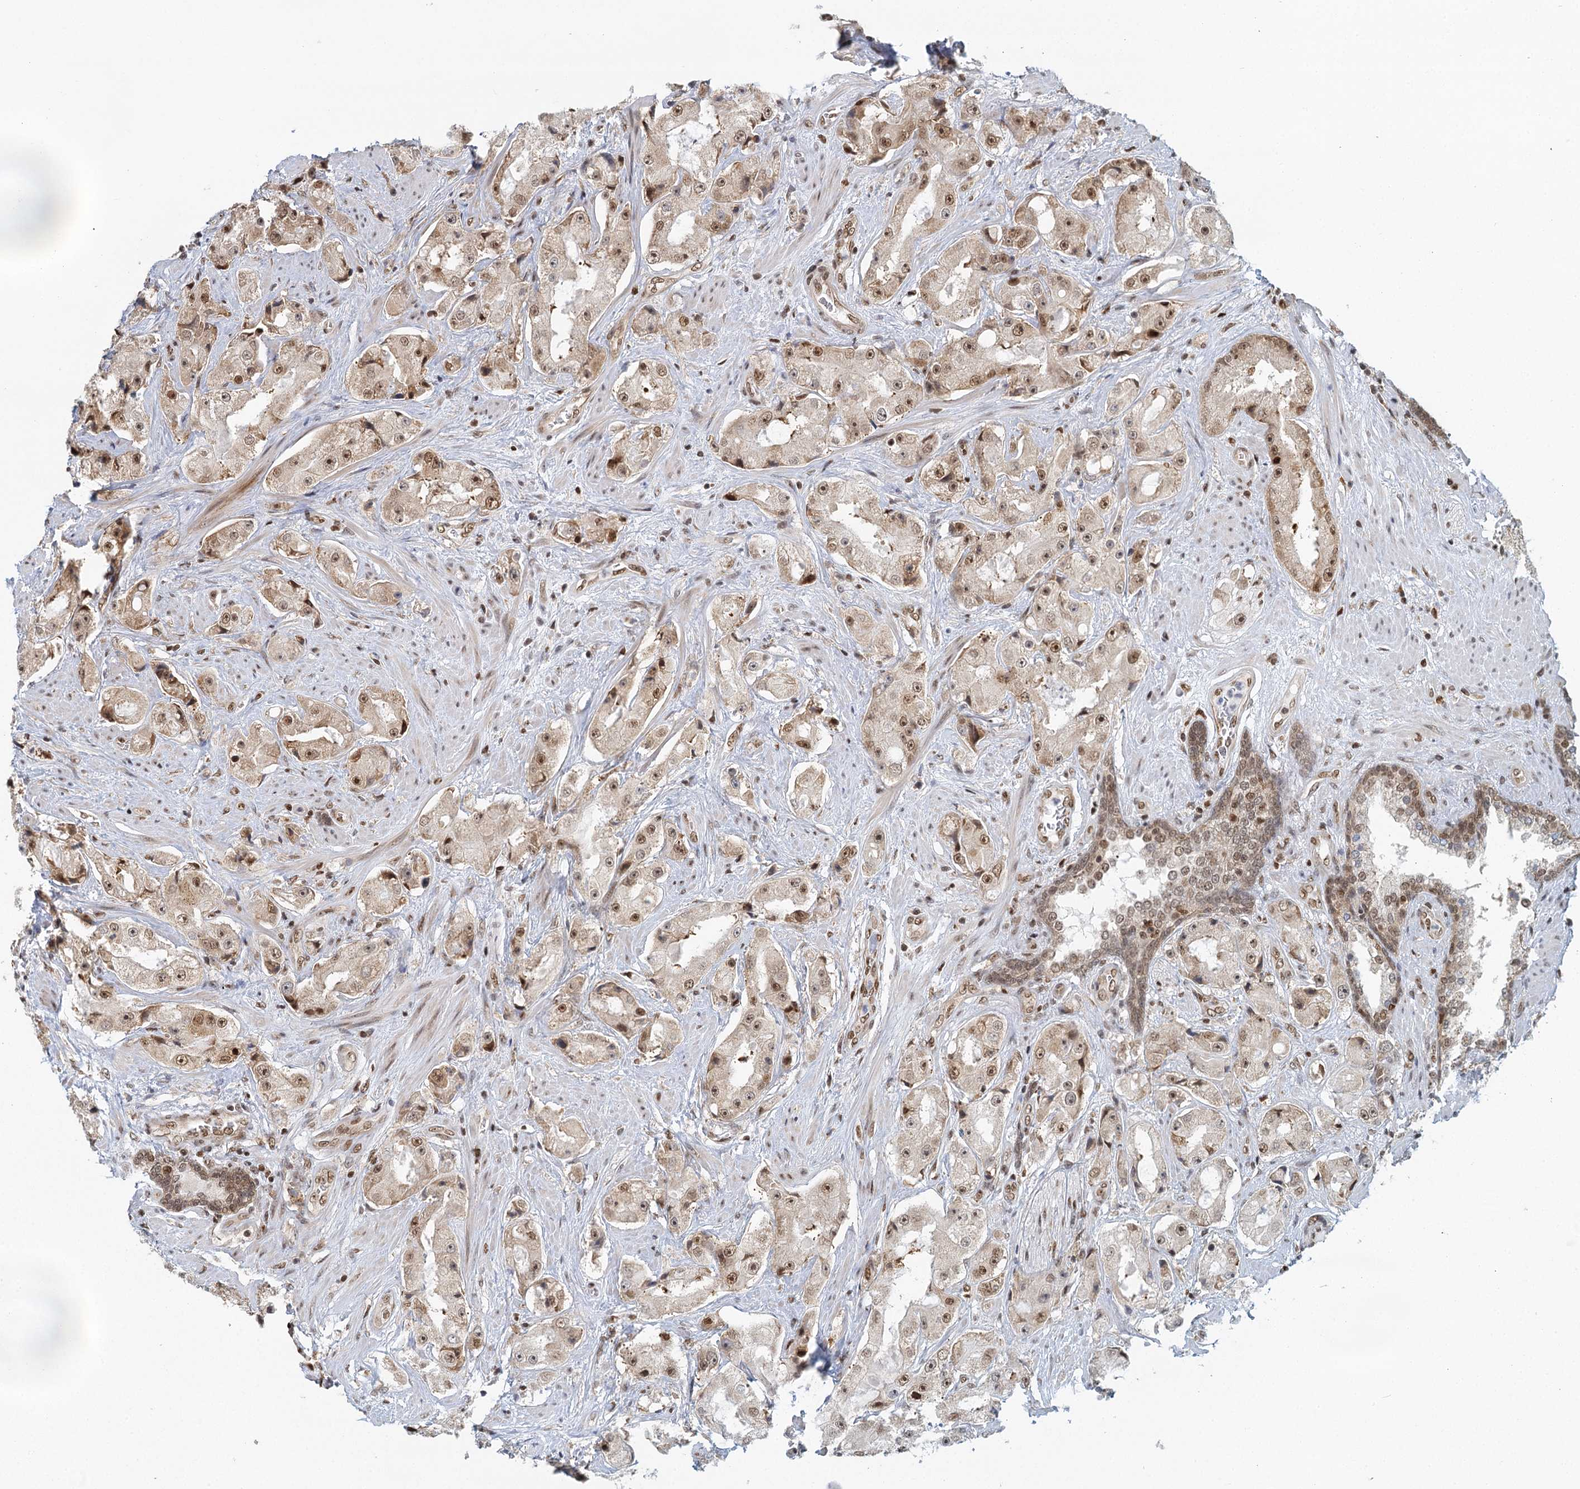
{"staining": {"intensity": "strong", "quantity": ">75%", "location": "nuclear"}, "tissue": "prostate cancer", "cell_type": "Tumor cells", "image_type": "cancer", "snomed": [{"axis": "morphology", "description": "Adenocarcinoma, High grade"}, {"axis": "topography", "description": "Prostate"}], "caption": "Human high-grade adenocarcinoma (prostate) stained with a brown dye displays strong nuclear positive expression in about >75% of tumor cells.", "gene": "GPATCH11", "patient": {"sex": "male", "age": 73}}